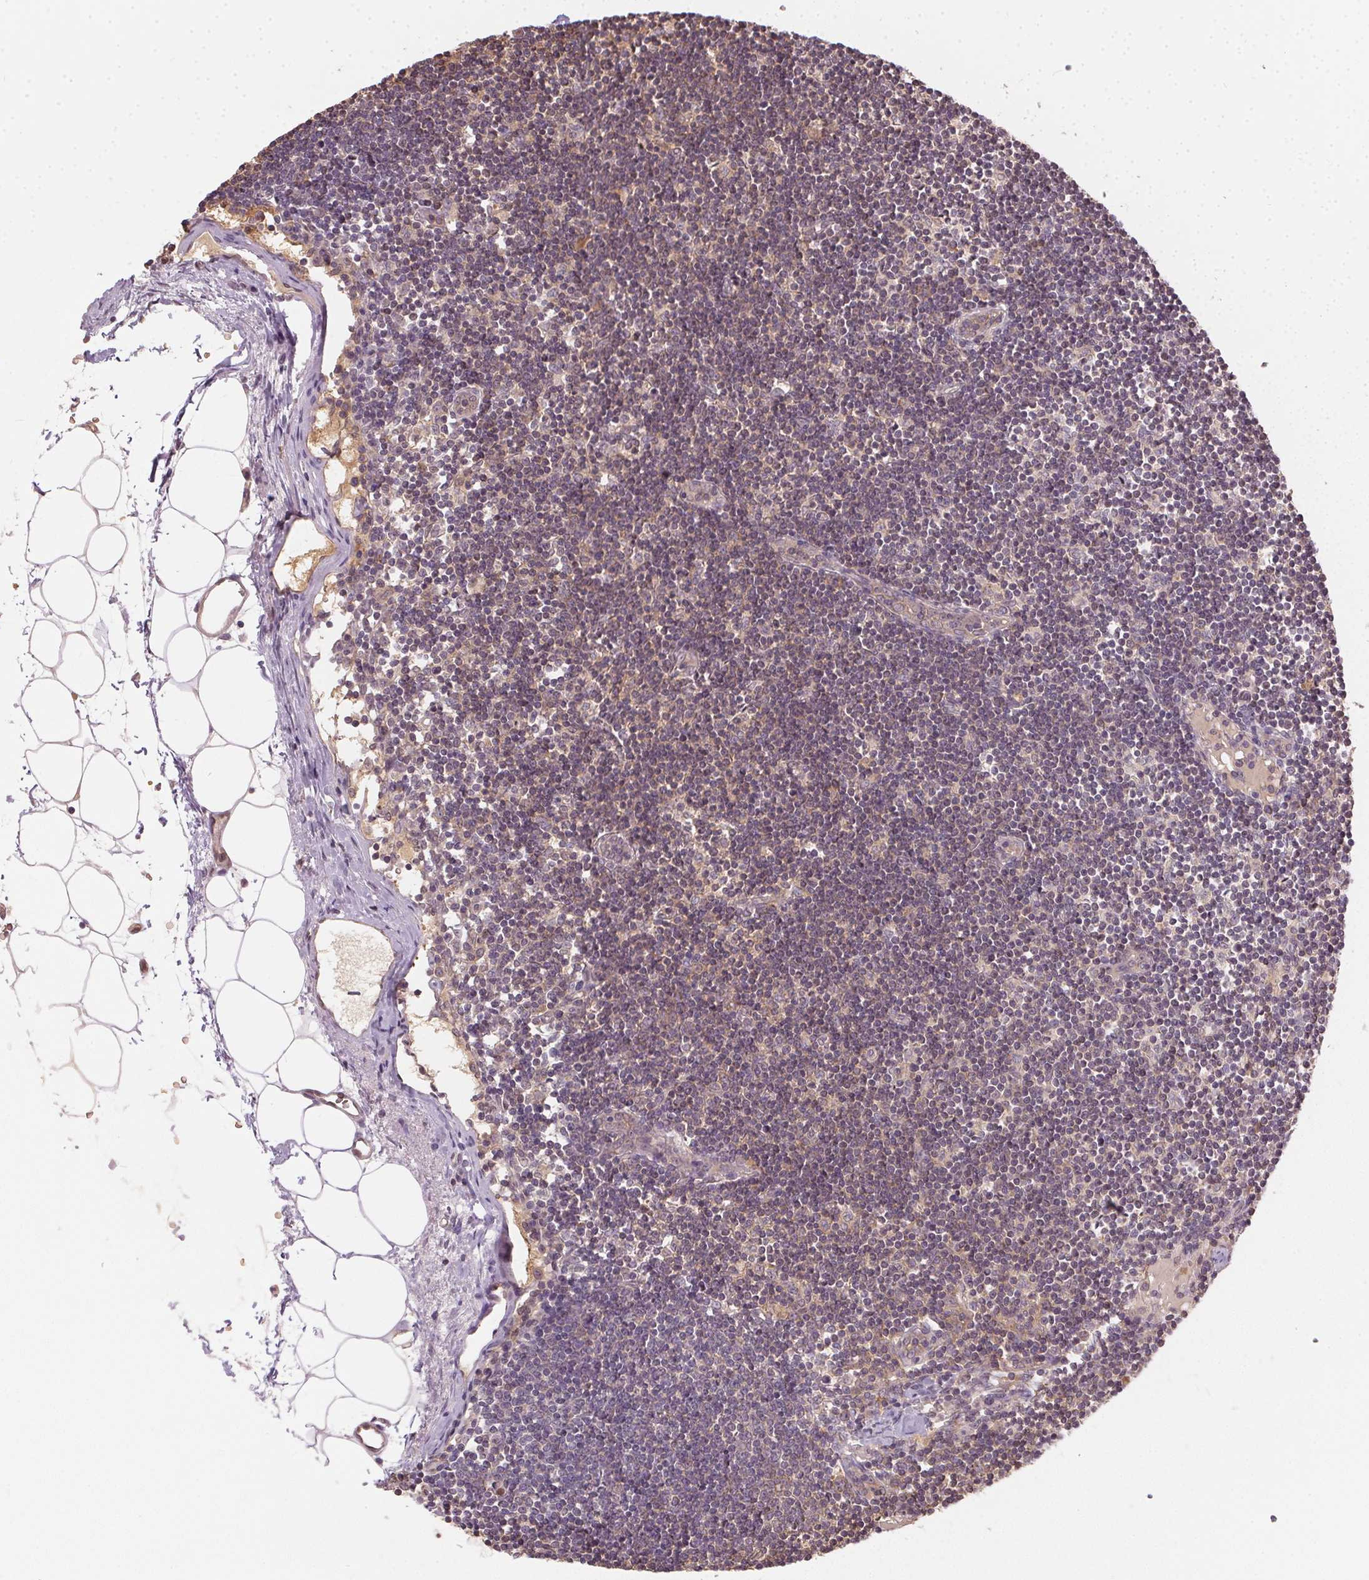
{"staining": {"intensity": "negative", "quantity": "none", "location": "none"}, "tissue": "lymph node", "cell_type": "Germinal center cells", "image_type": "normal", "snomed": [{"axis": "morphology", "description": "Normal tissue, NOS"}, {"axis": "topography", "description": "Lymph node"}], "caption": "A high-resolution photomicrograph shows immunohistochemistry (IHC) staining of unremarkable lymph node, which shows no significant positivity in germinal center cells.", "gene": "BLMH", "patient": {"sex": "female", "age": 65}}